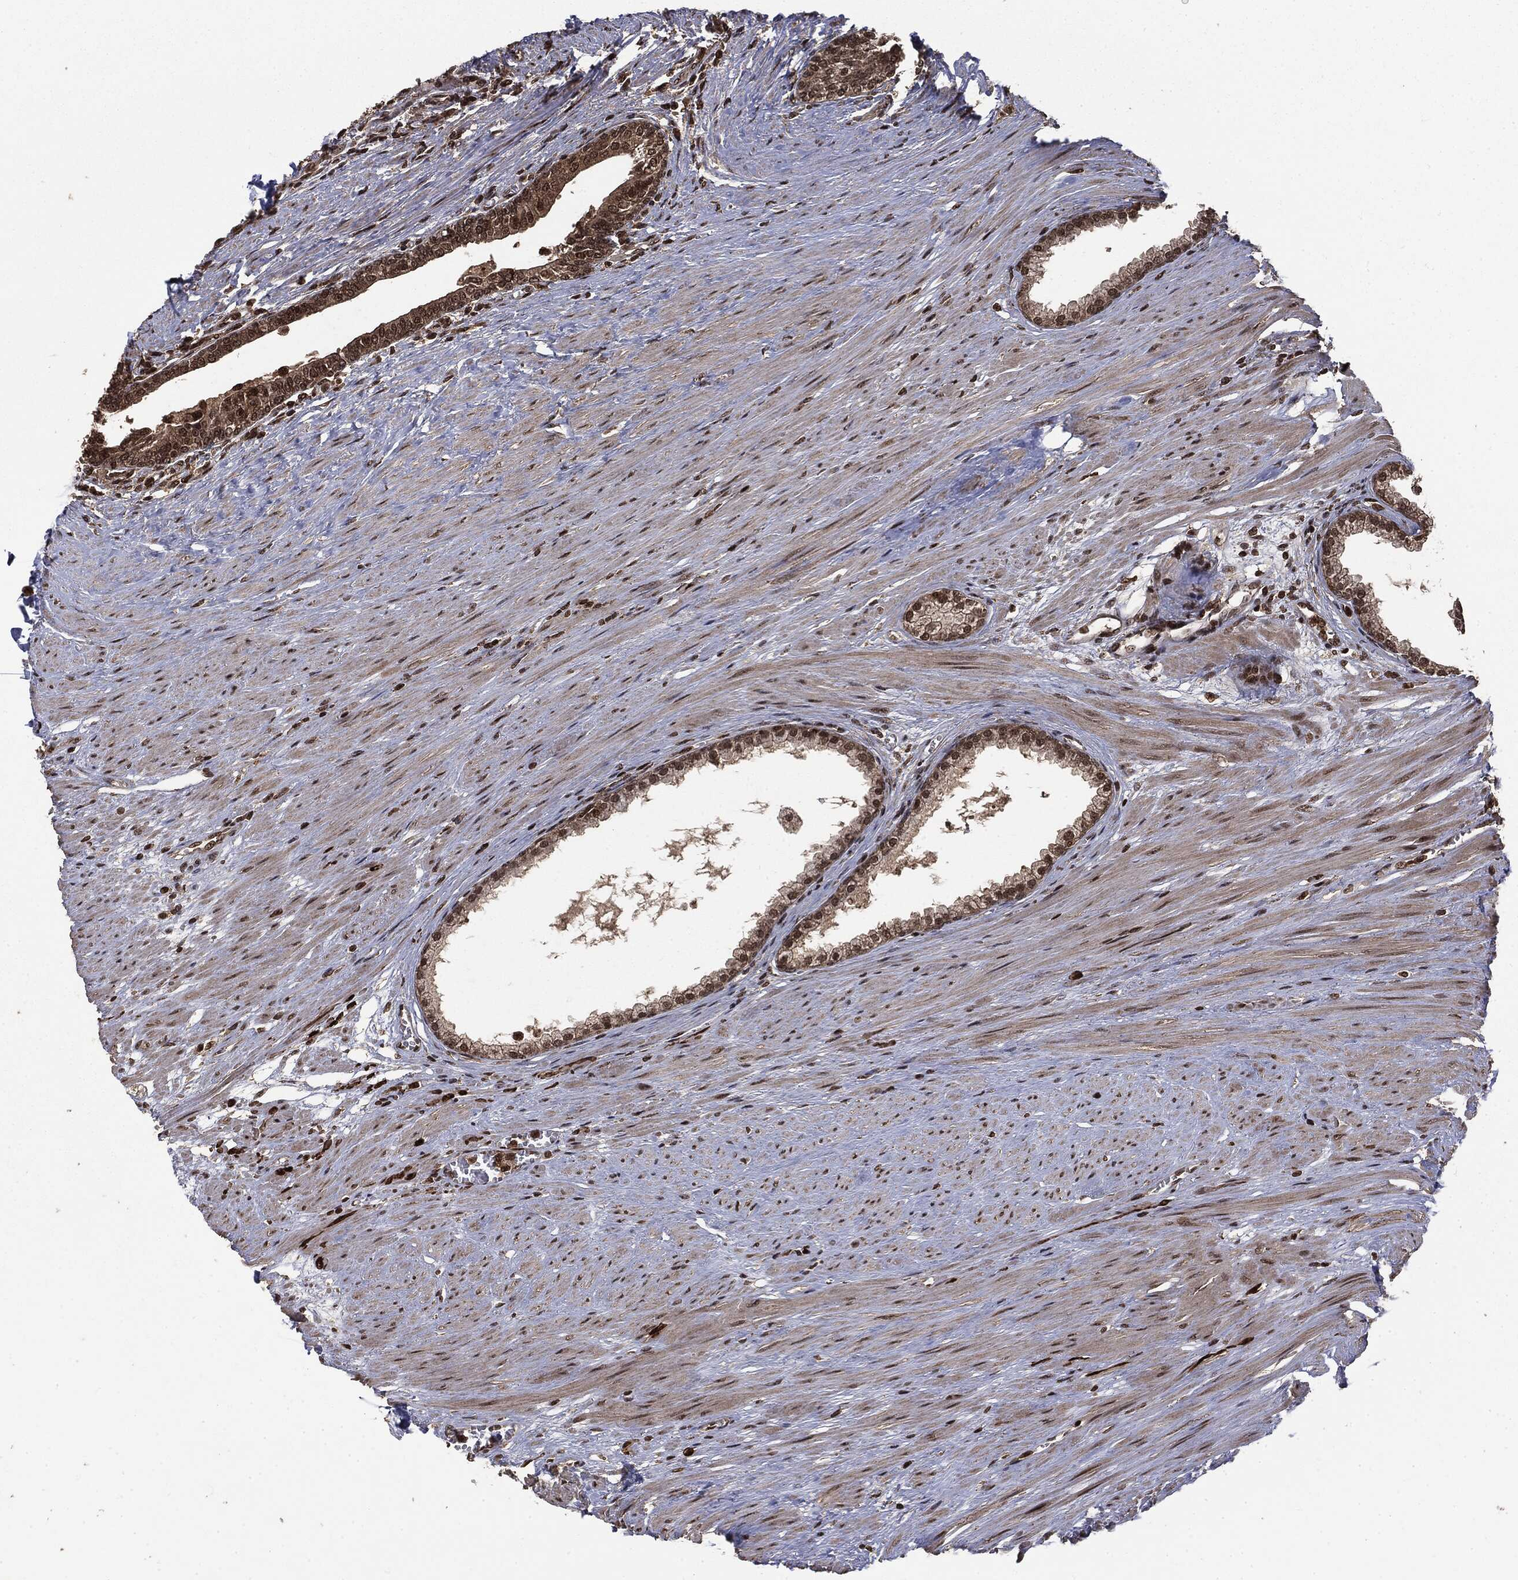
{"staining": {"intensity": "strong", "quantity": "25%-75%", "location": "cytoplasmic/membranous,nuclear"}, "tissue": "prostate", "cell_type": "Glandular cells", "image_type": "normal", "snomed": [{"axis": "morphology", "description": "Normal tissue, NOS"}, {"axis": "topography", "description": "Prostate"}], "caption": "Immunohistochemical staining of unremarkable human prostate shows 25%-75% levels of strong cytoplasmic/membranous,nuclear protein expression in about 25%-75% of glandular cells.", "gene": "CTDP1", "patient": {"sex": "male", "age": 64}}